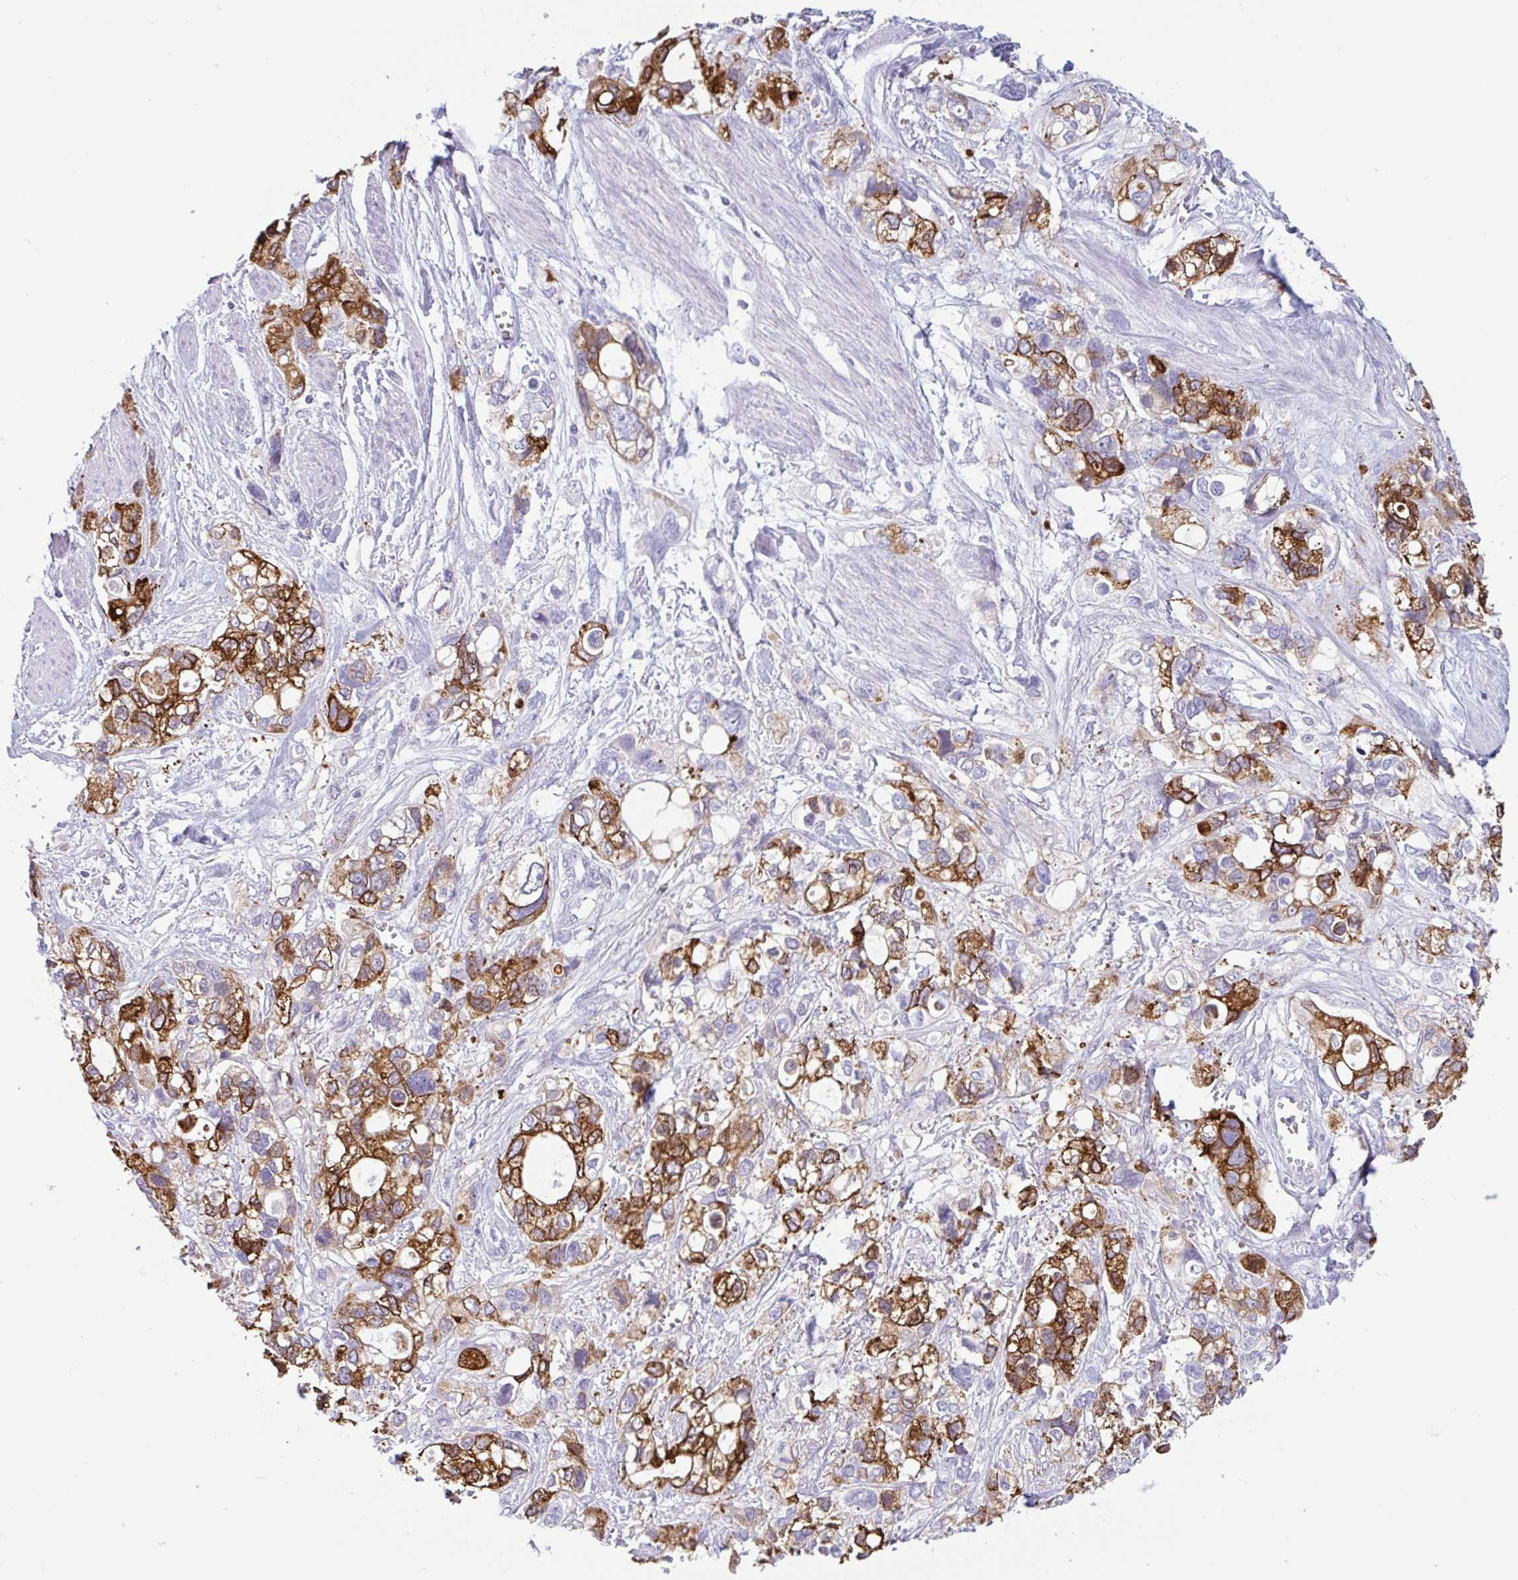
{"staining": {"intensity": "moderate", "quantity": ">75%", "location": "cytoplasmic/membranous"}, "tissue": "stomach cancer", "cell_type": "Tumor cells", "image_type": "cancer", "snomed": [{"axis": "morphology", "description": "Adenocarcinoma, NOS"}, {"axis": "topography", "description": "Stomach, upper"}], "caption": "Tumor cells display moderate cytoplasmic/membranous staining in about >75% of cells in stomach cancer. Immunohistochemistry stains the protein in brown and the nuclei are stained blue.", "gene": "CTSE", "patient": {"sex": "female", "age": 81}}